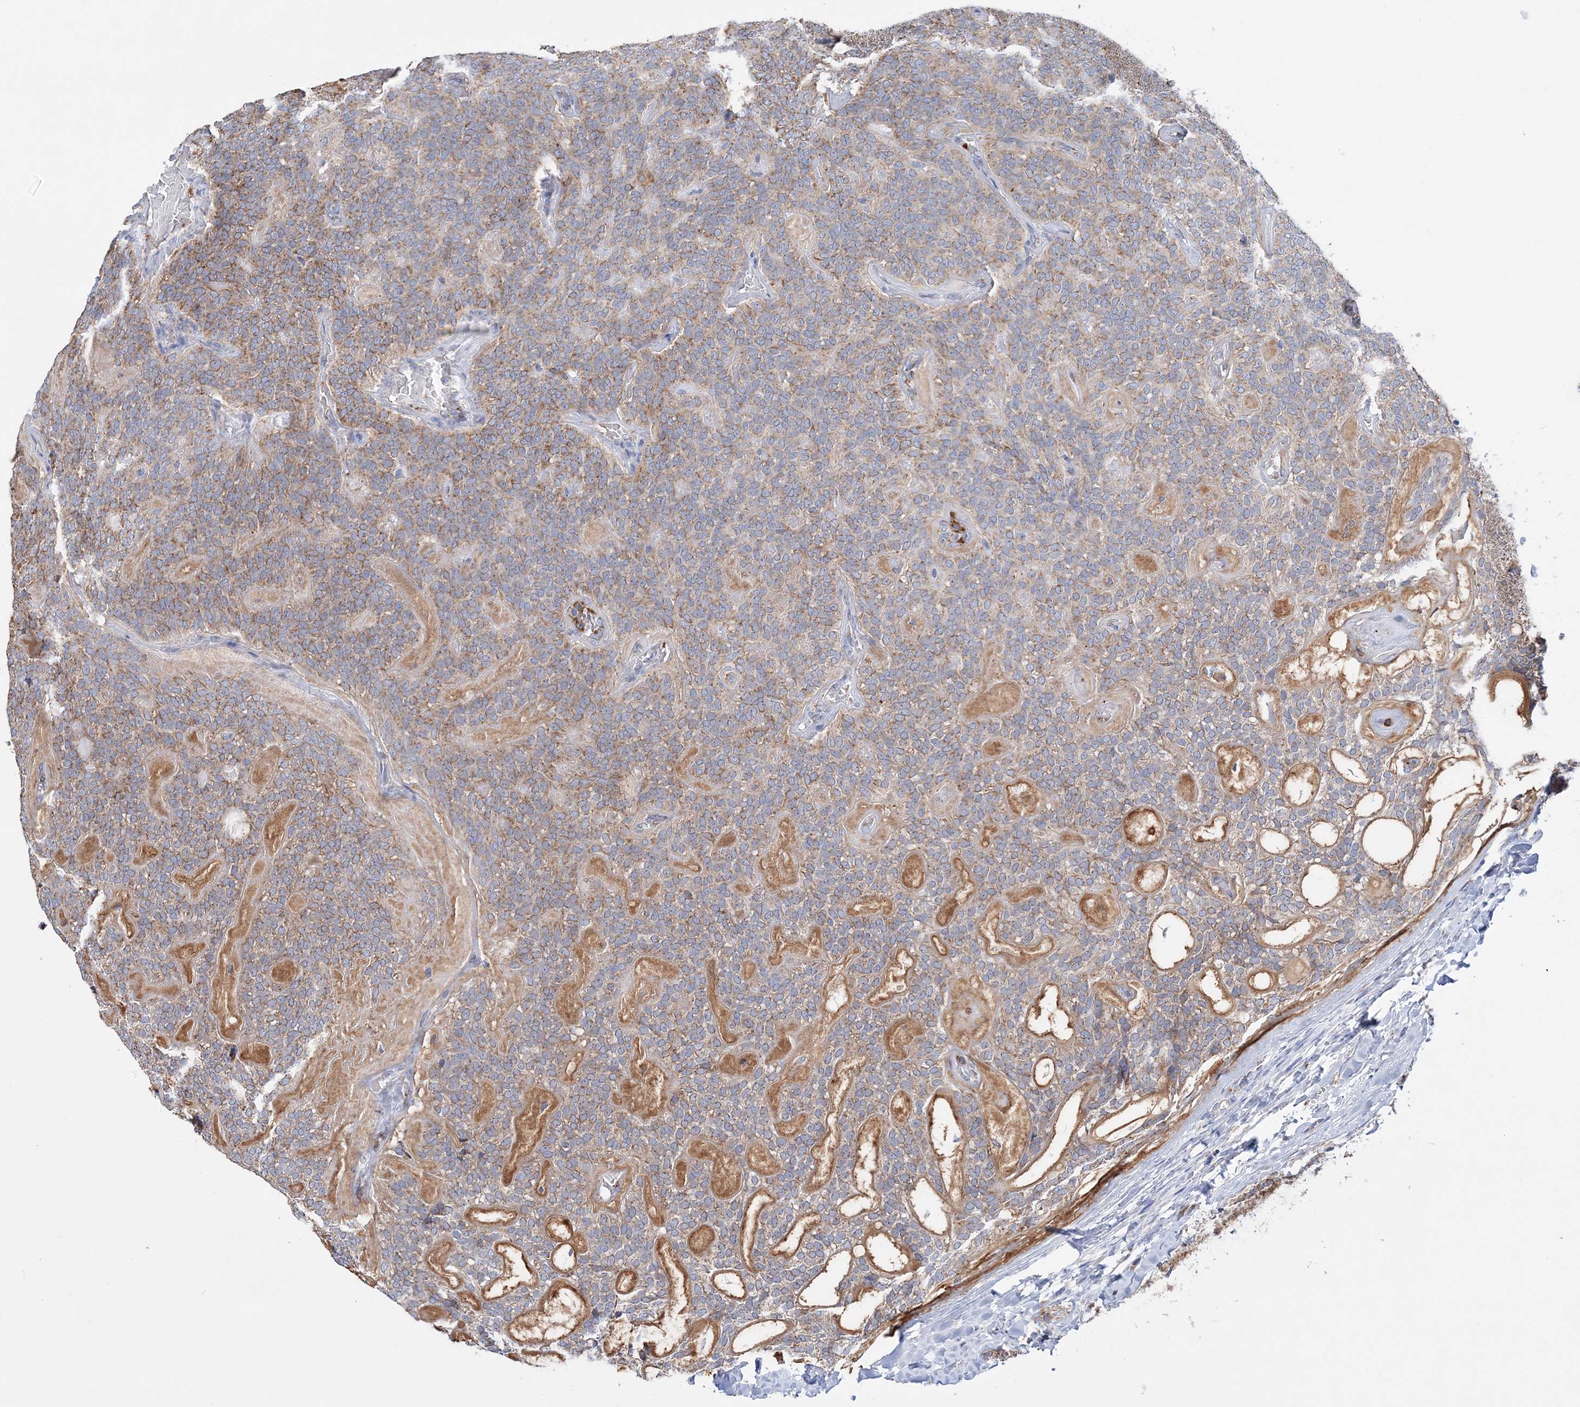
{"staining": {"intensity": "weak", "quantity": ">75%", "location": "cytoplasmic/membranous"}, "tissue": "head and neck cancer", "cell_type": "Tumor cells", "image_type": "cancer", "snomed": [{"axis": "morphology", "description": "Adenocarcinoma, NOS"}, {"axis": "topography", "description": "Head-Neck"}], "caption": "A low amount of weak cytoplasmic/membranous staining is identified in approximately >75% of tumor cells in adenocarcinoma (head and neck) tissue.", "gene": "TTC32", "patient": {"sex": "male", "age": 66}}